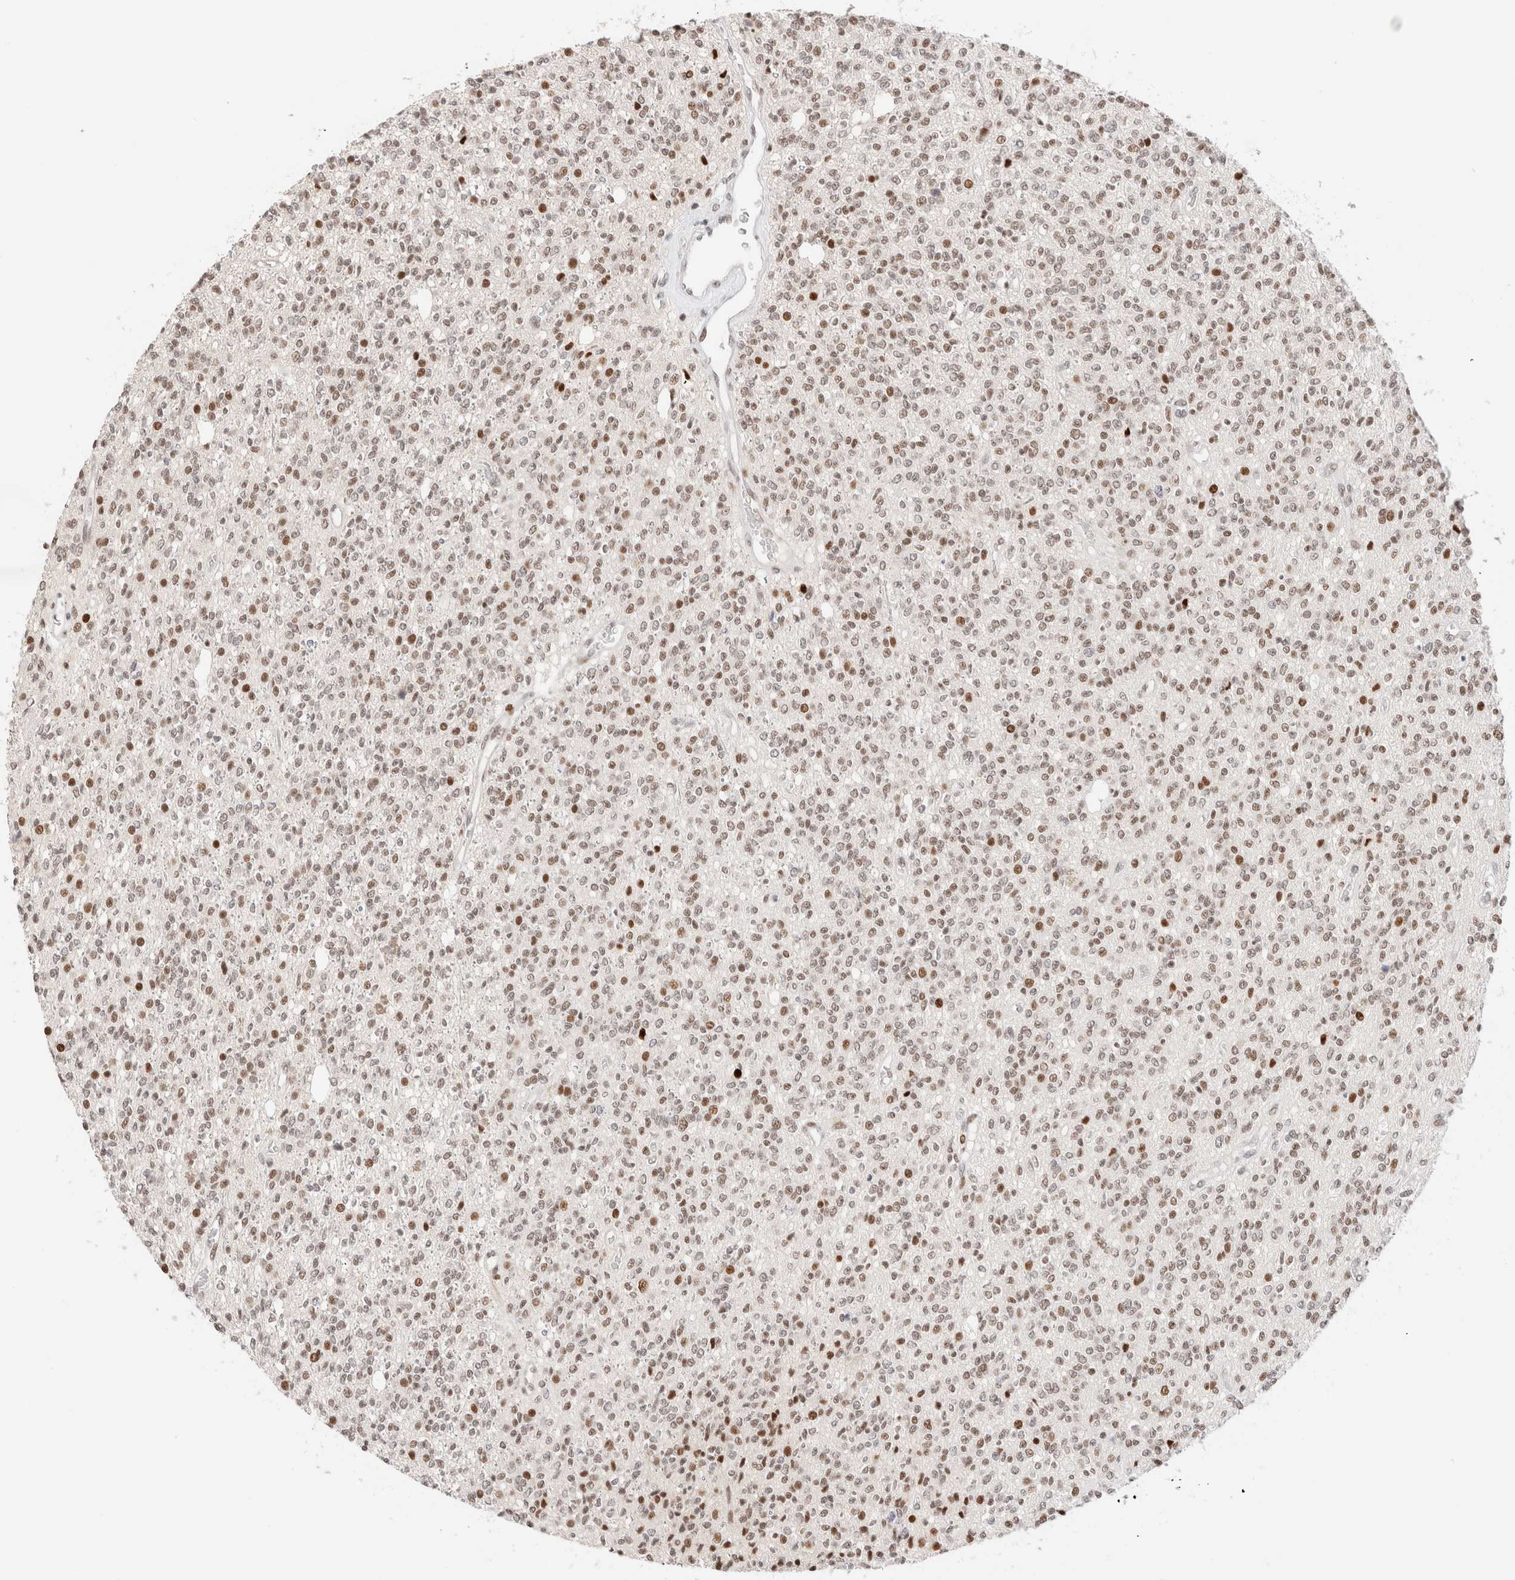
{"staining": {"intensity": "weak", "quantity": ">75%", "location": "nuclear"}, "tissue": "glioma", "cell_type": "Tumor cells", "image_type": "cancer", "snomed": [{"axis": "morphology", "description": "Glioma, malignant, High grade"}, {"axis": "topography", "description": "Brain"}], "caption": "The photomicrograph reveals a brown stain indicating the presence of a protein in the nuclear of tumor cells in high-grade glioma (malignant). (Stains: DAB in brown, nuclei in blue, Microscopy: brightfield microscopy at high magnification).", "gene": "ZNF282", "patient": {"sex": "male", "age": 34}}